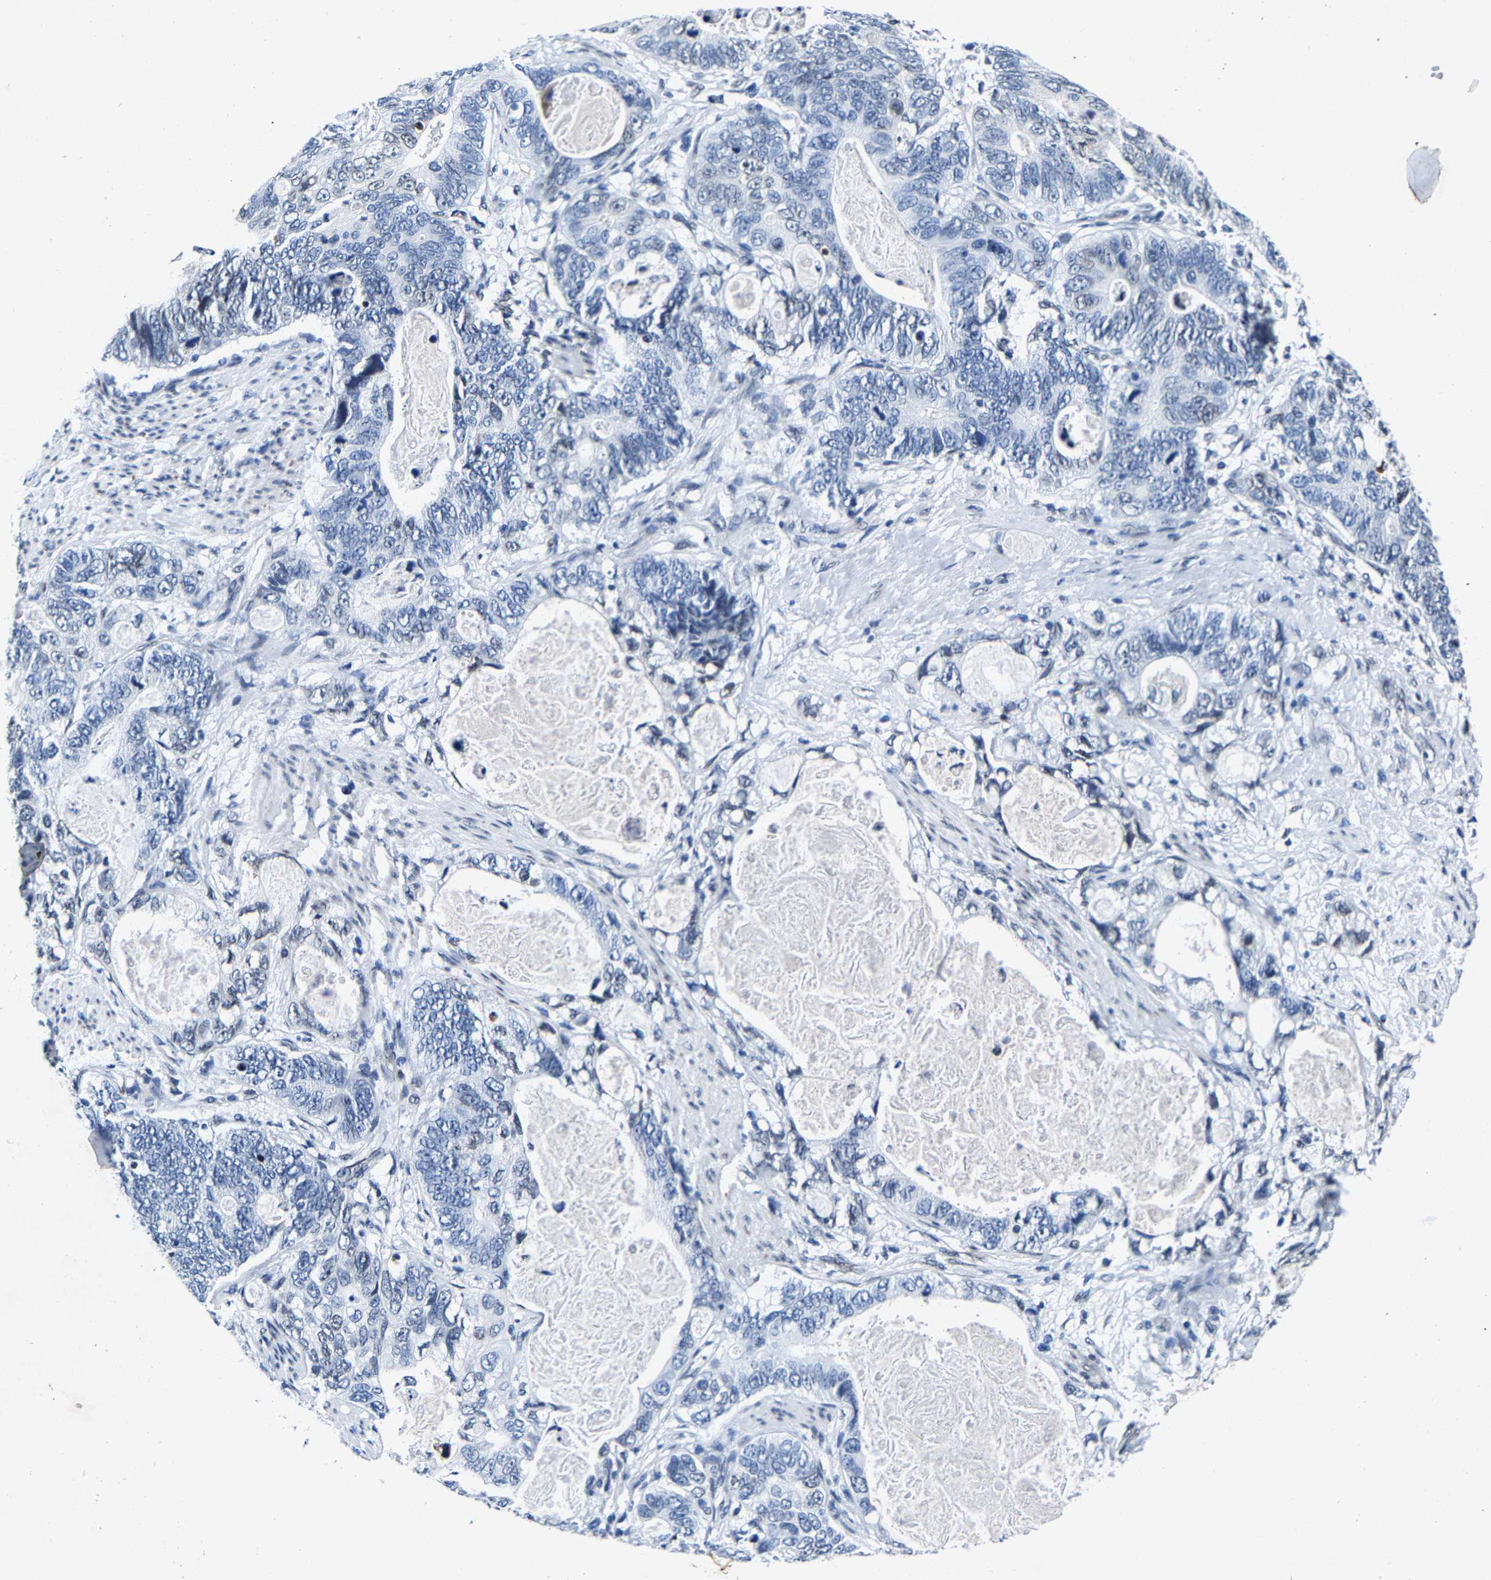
{"staining": {"intensity": "negative", "quantity": "none", "location": "none"}, "tissue": "stomach cancer", "cell_type": "Tumor cells", "image_type": "cancer", "snomed": [{"axis": "morphology", "description": "Normal tissue, NOS"}, {"axis": "morphology", "description": "Adenocarcinoma, NOS"}, {"axis": "topography", "description": "Stomach"}], "caption": "DAB (3,3'-diaminobenzidine) immunohistochemical staining of adenocarcinoma (stomach) demonstrates no significant staining in tumor cells. (DAB (3,3'-diaminobenzidine) IHC visualized using brightfield microscopy, high magnification).", "gene": "UBN2", "patient": {"sex": "female", "age": 89}}